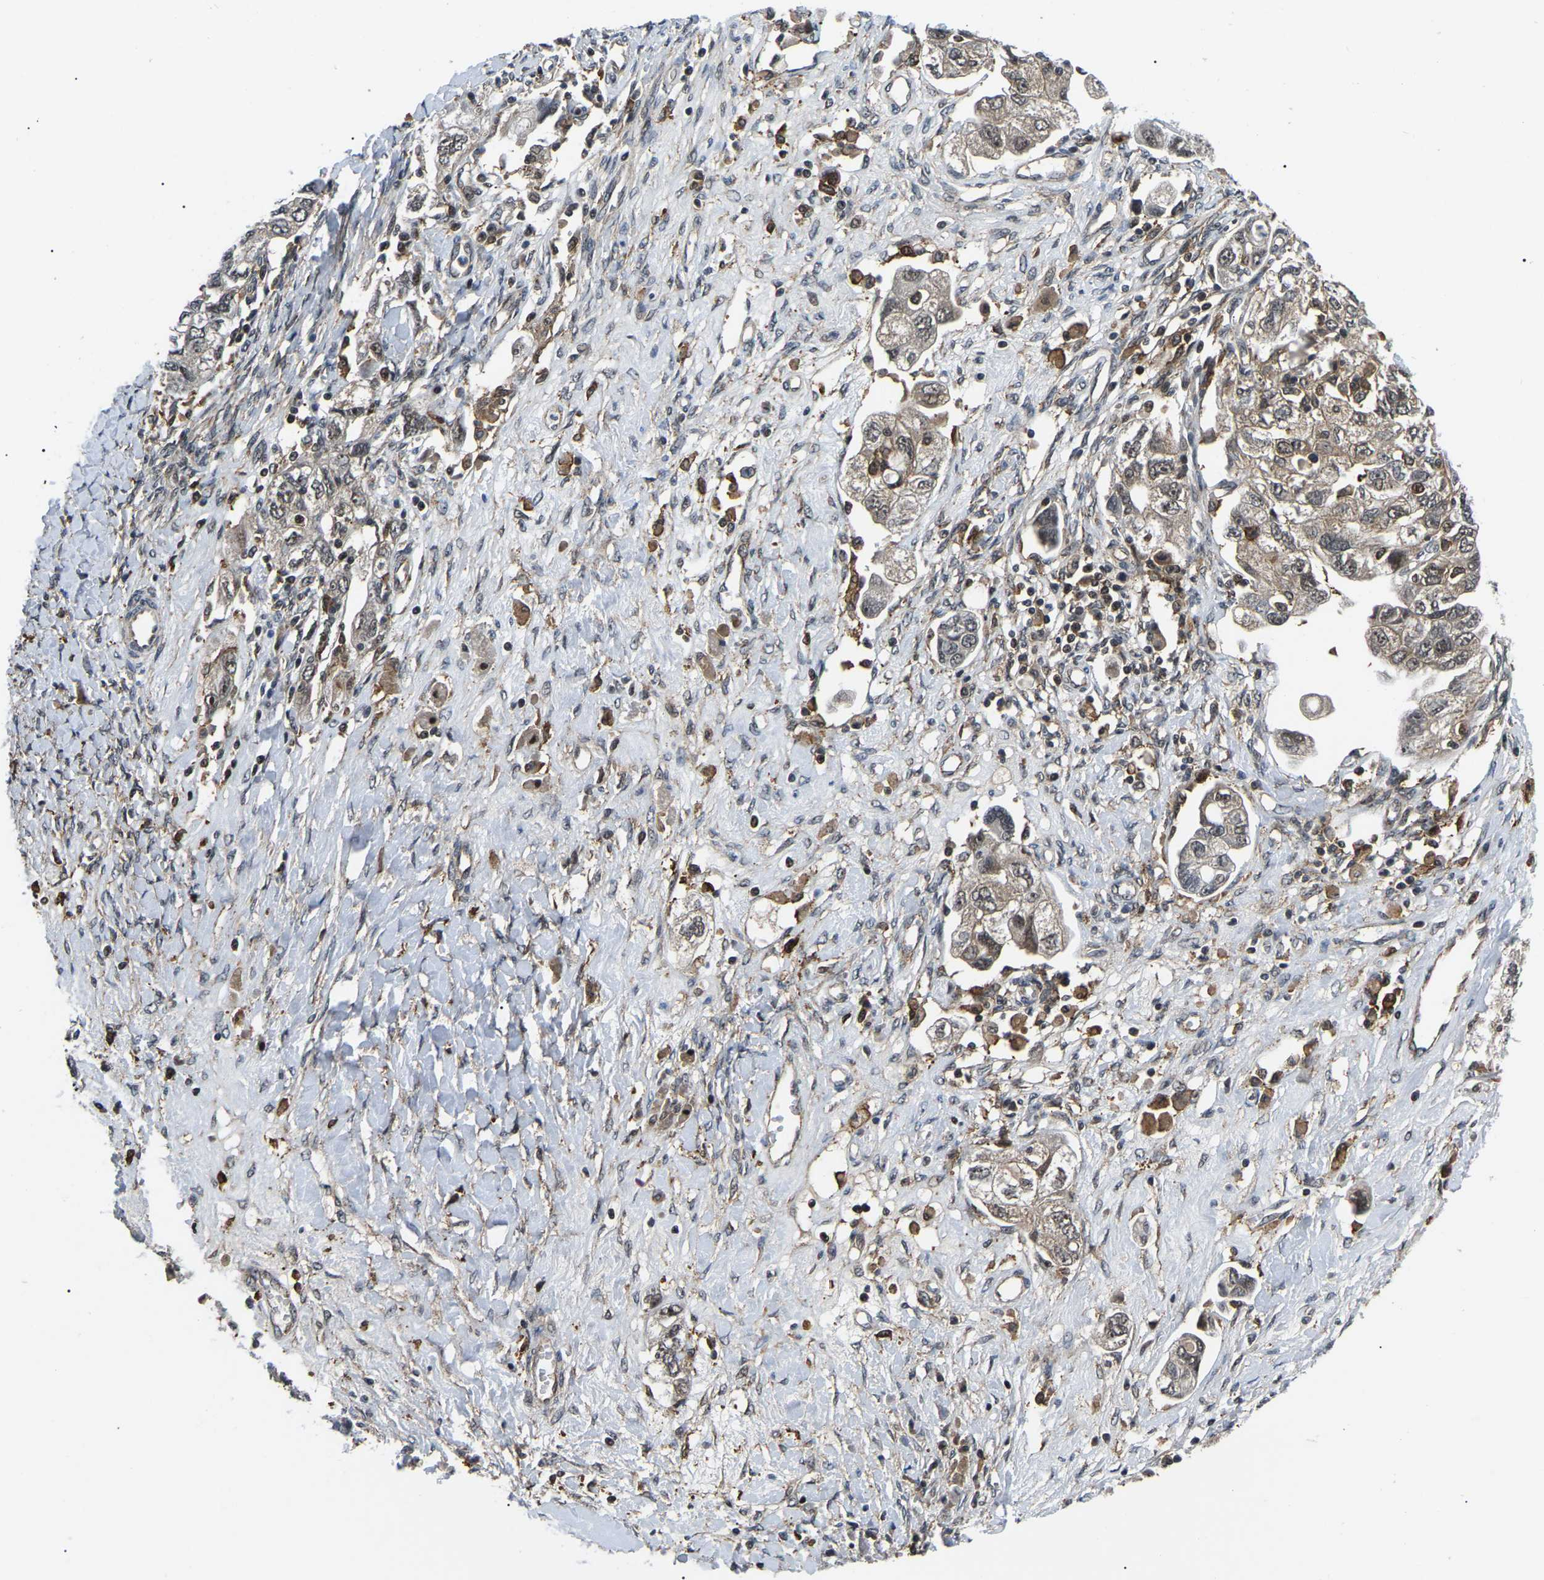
{"staining": {"intensity": "weak", "quantity": ">75%", "location": "cytoplasmic/membranous"}, "tissue": "ovarian cancer", "cell_type": "Tumor cells", "image_type": "cancer", "snomed": [{"axis": "morphology", "description": "Carcinoma, NOS"}, {"axis": "morphology", "description": "Cystadenocarcinoma, serous, NOS"}, {"axis": "topography", "description": "Ovary"}], "caption": "Immunohistochemistry micrograph of neoplastic tissue: human ovarian cancer stained using IHC demonstrates low levels of weak protein expression localized specifically in the cytoplasmic/membranous of tumor cells, appearing as a cytoplasmic/membranous brown color.", "gene": "RRP1B", "patient": {"sex": "female", "age": 69}}